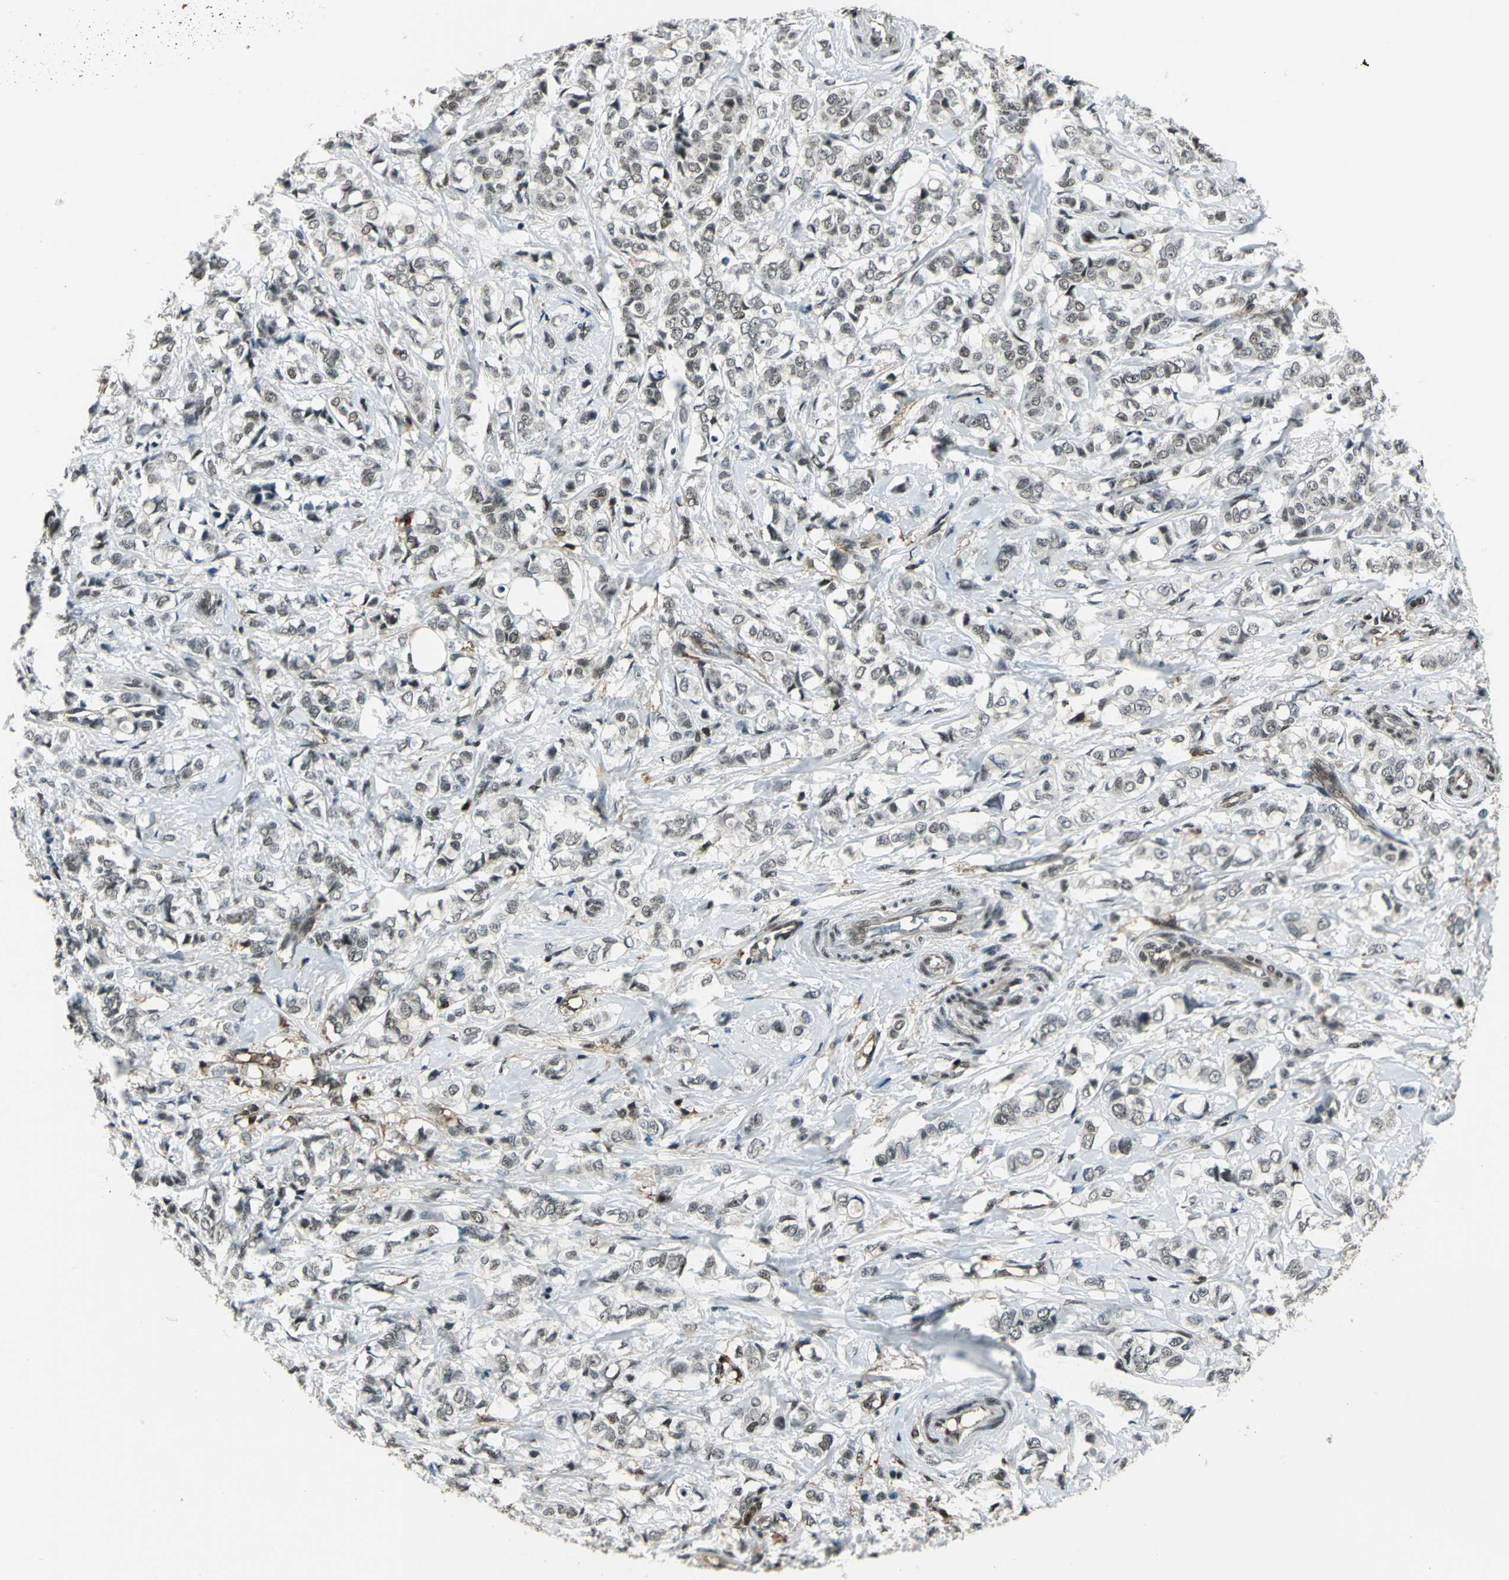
{"staining": {"intensity": "negative", "quantity": "none", "location": "none"}, "tissue": "breast cancer", "cell_type": "Tumor cells", "image_type": "cancer", "snomed": [{"axis": "morphology", "description": "Lobular carcinoma"}, {"axis": "topography", "description": "Breast"}], "caption": "Tumor cells are negative for protein expression in human breast cancer. The staining was performed using DAB to visualize the protein expression in brown, while the nuclei were stained in blue with hematoxylin (Magnification: 20x).", "gene": "NR2C2", "patient": {"sex": "female", "age": 60}}